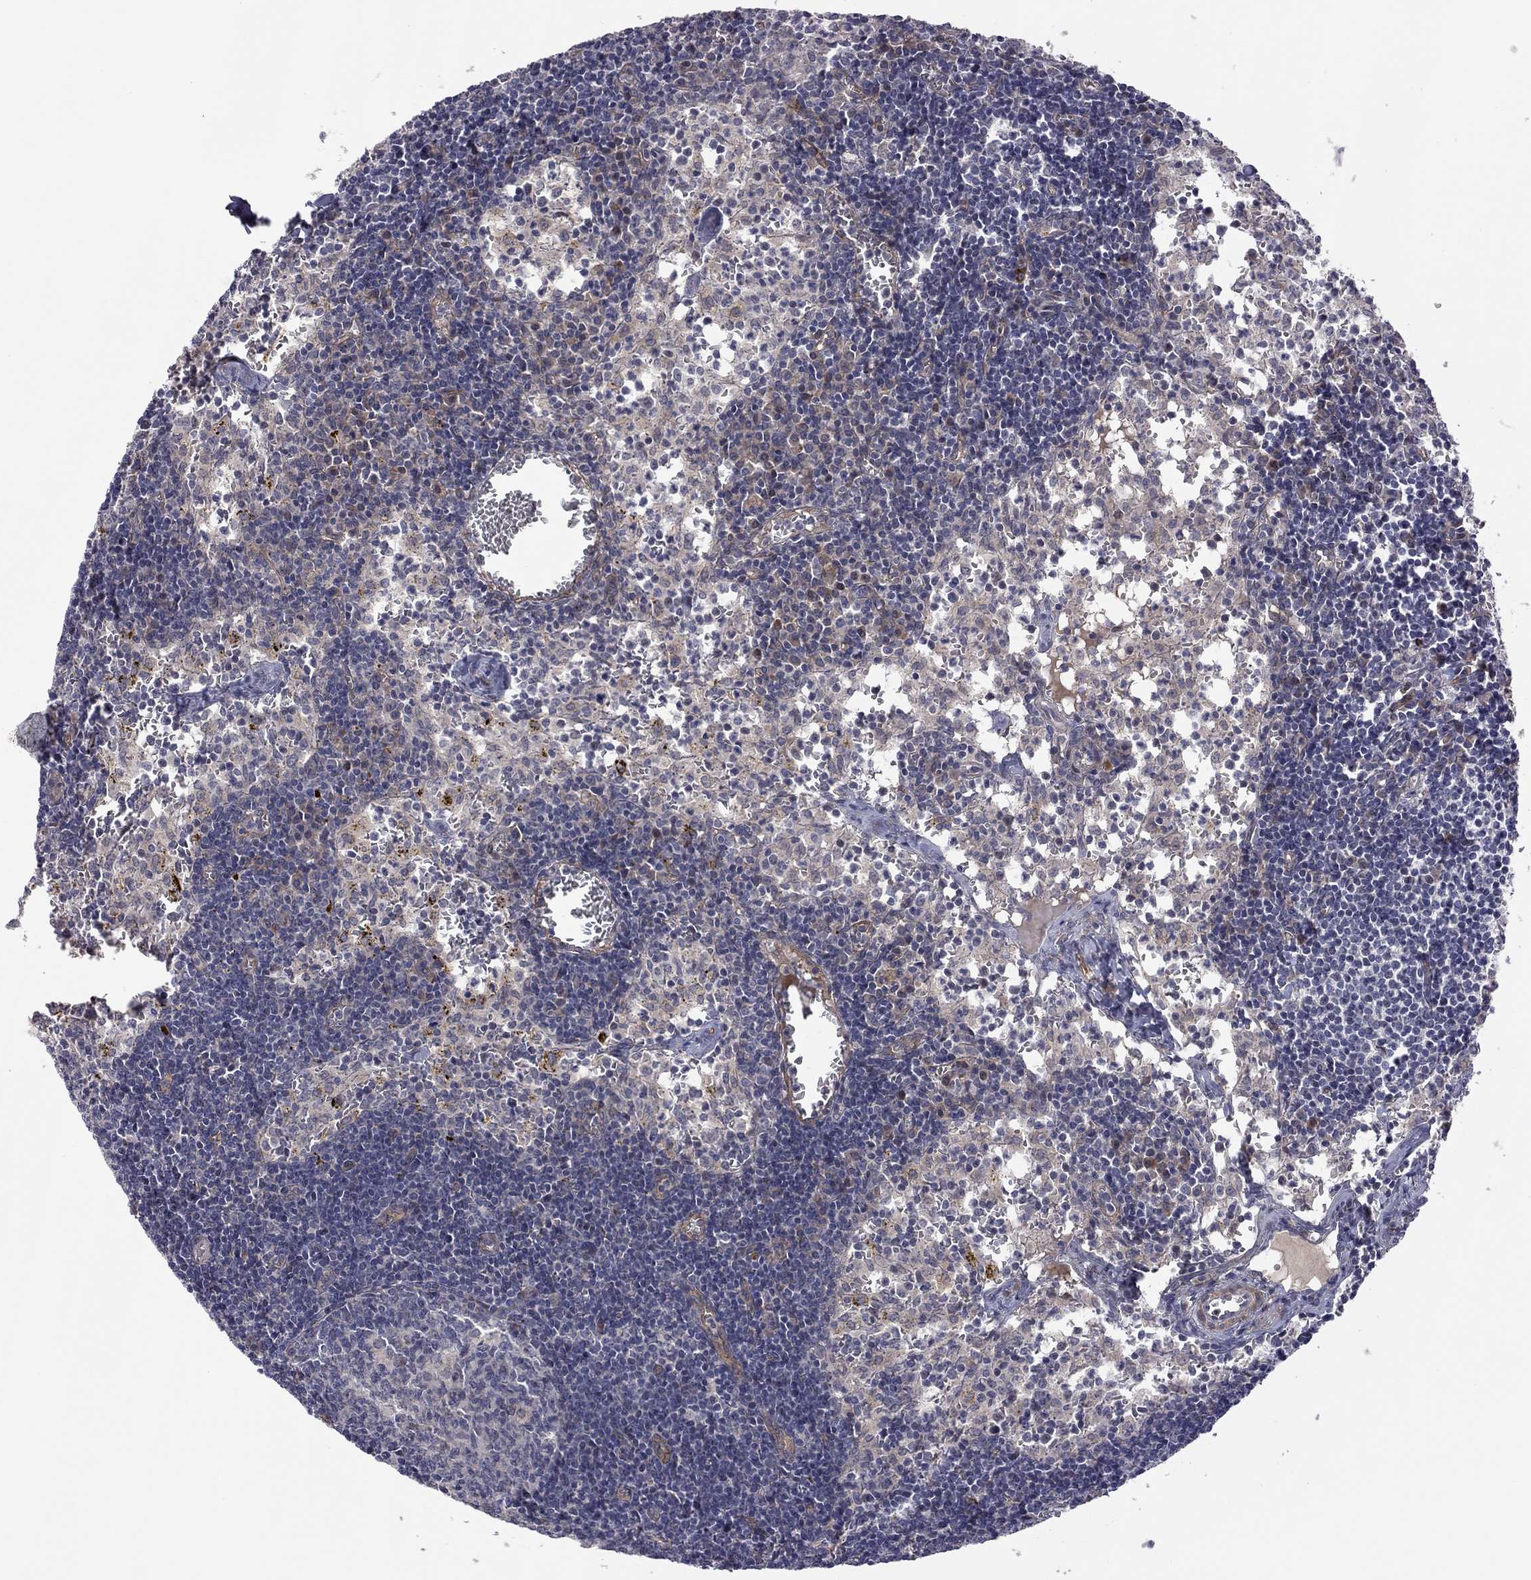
{"staining": {"intensity": "negative", "quantity": "none", "location": "none"}, "tissue": "lymph node", "cell_type": "Germinal center cells", "image_type": "normal", "snomed": [{"axis": "morphology", "description": "Normal tissue, NOS"}, {"axis": "topography", "description": "Lymph node"}], "caption": "The histopathology image exhibits no staining of germinal center cells in normal lymph node.", "gene": "EXOC3L2", "patient": {"sex": "female", "age": 52}}